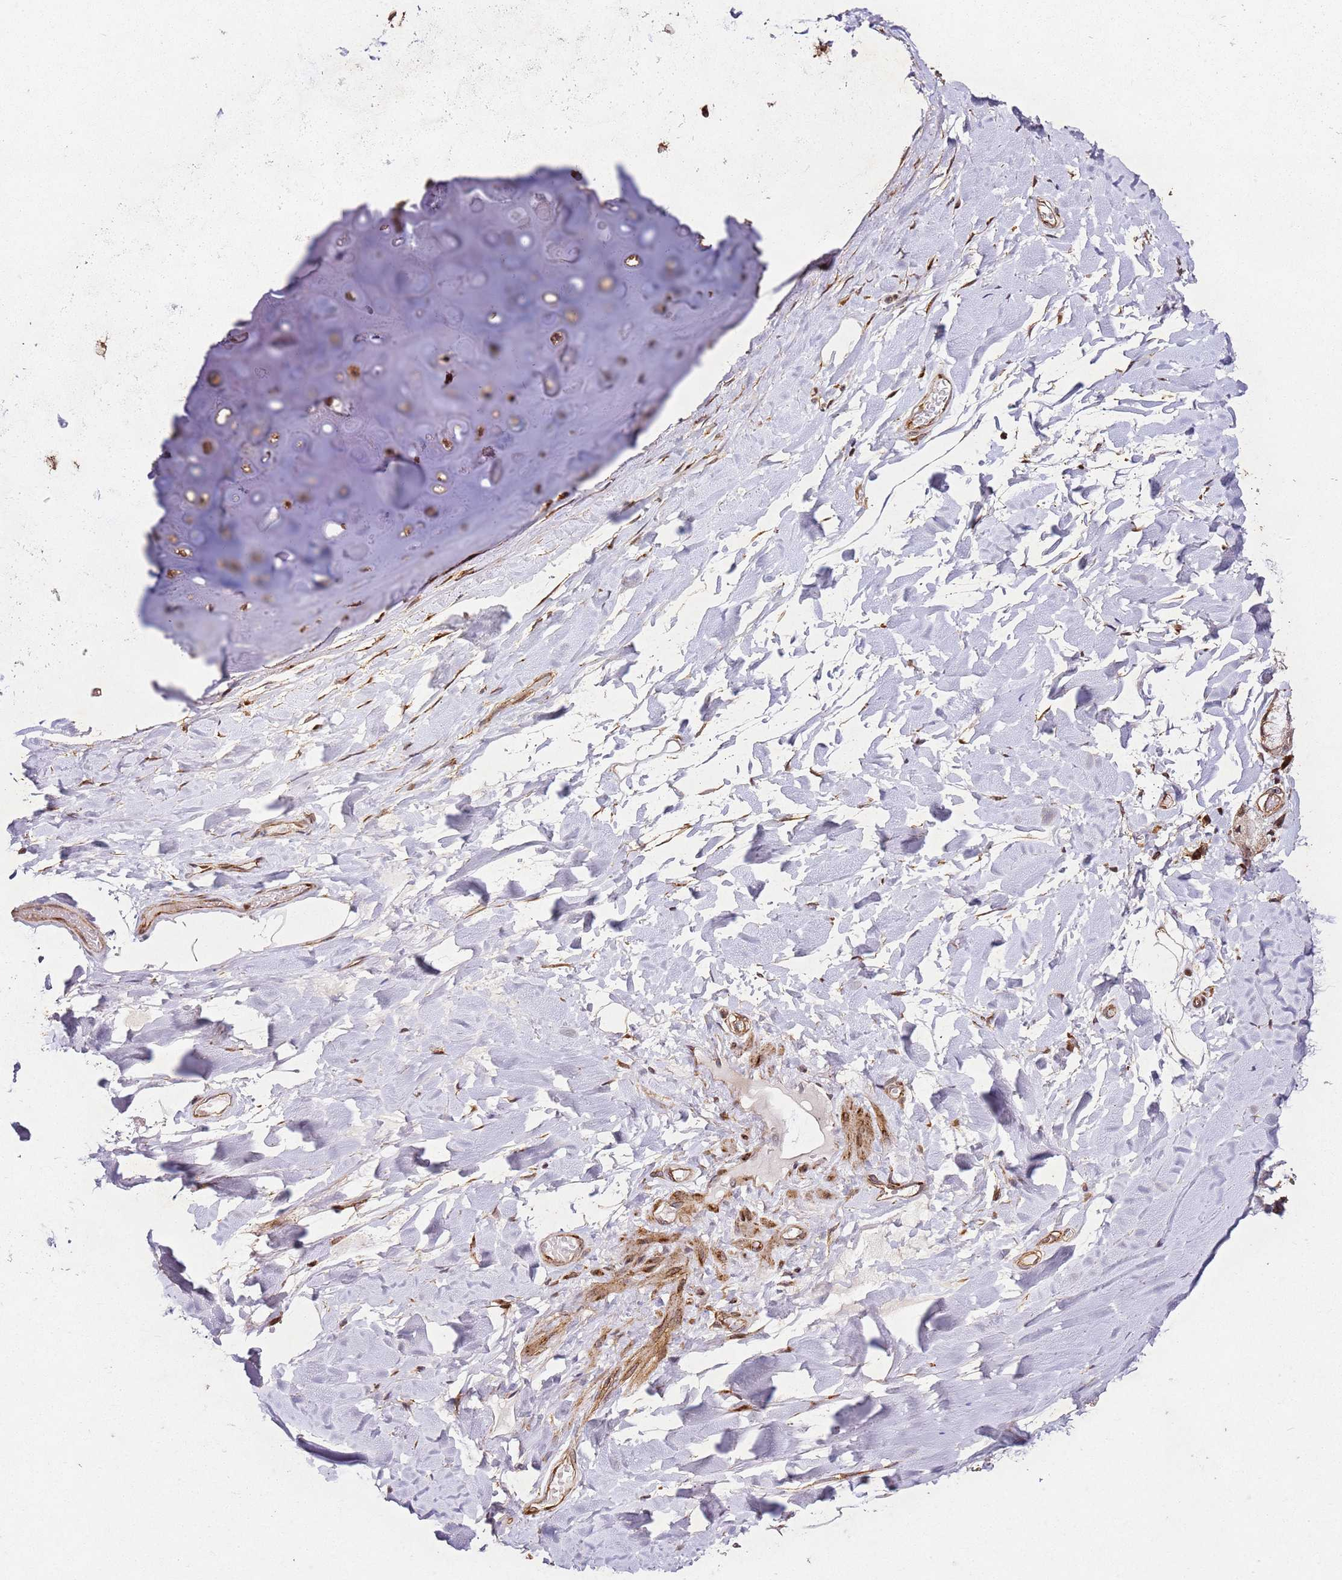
{"staining": {"intensity": "moderate", "quantity": ">75%", "location": "cytoplasmic/membranous"}, "tissue": "adipose tissue", "cell_type": "Adipocytes", "image_type": "normal", "snomed": [{"axis": "morphology", "description": "Normal tissue, NOS"}, {"axis": "topography", "description": "Lymph node"}, {"axis": "topography", "description": "Cartilage tissue"}, {"axis": "topography", "description": "Bronchus"}], "caption": "Benign adipose tissue was stained to show a protein in brown. There is medium levels of moderate cytoplasmic/membranous positivity in approximately >75% of adipocytes. The staining is performed using DAB brown chromogen to label protein expression. The nuclei are counter-stained blue using hematoxylin.", "gene": "ZNF296", "patient": {"sex": "male", "age": 63}}